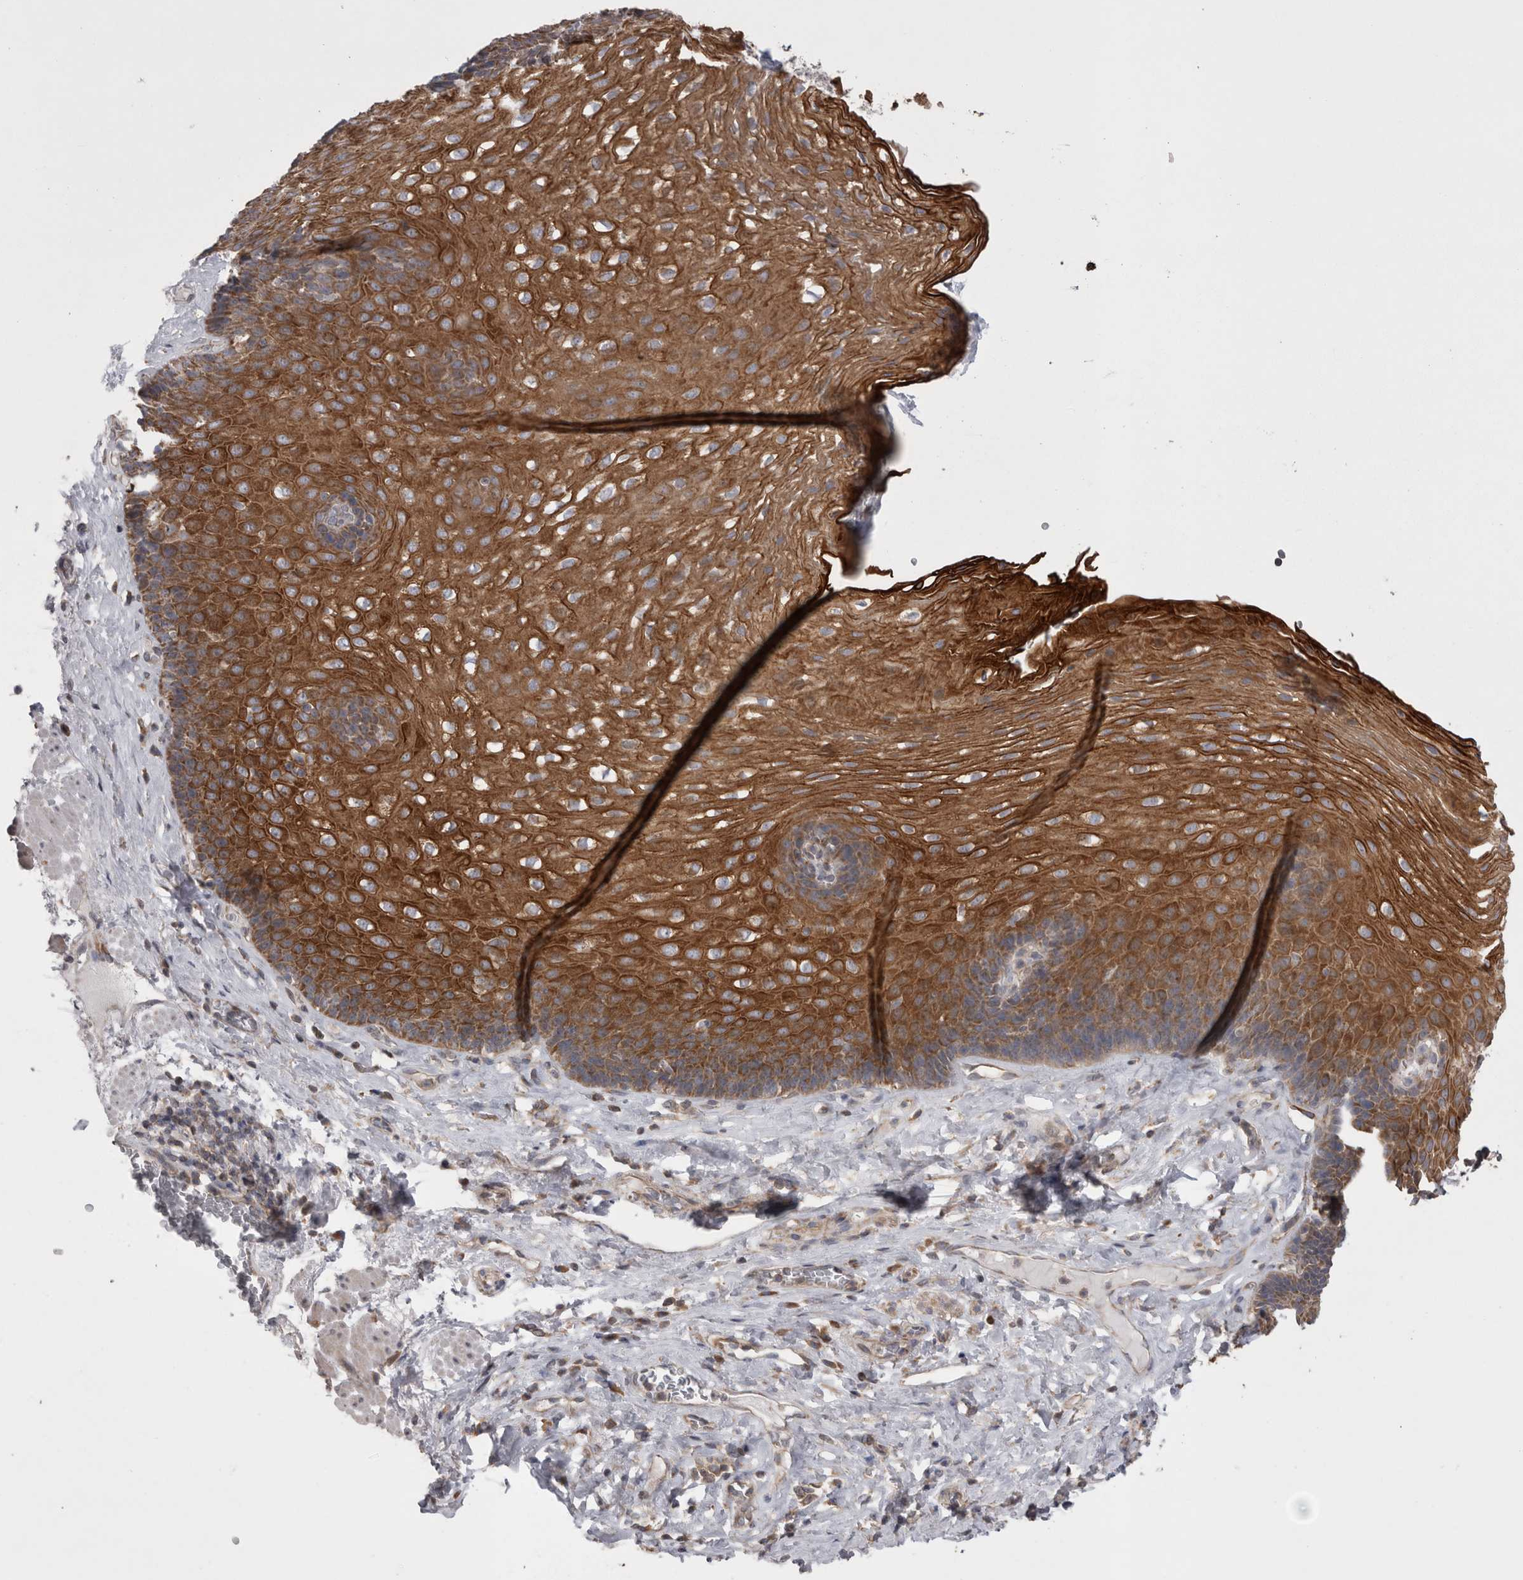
{"staining": {"intensity": "strong", "quantity": ">75%", "location": "cytoplasmic/membranous"}, "tissue": "esophagus", "cell_type": "Squamous epithelial cells", "image_type": "normal", "snomed": [{"axis": "morphology", "description": "Normal tissue, NOS"}, {"axis": "topography", "description": "Esophagus"}], "caption": "A high amount of strong cytoplasmic/membranous staining is identified in about >75% of squamous epithelial cells in normal esophagus.", "gene": "TSPOAP1", "patient": {"sex": "female", "age": 66}}